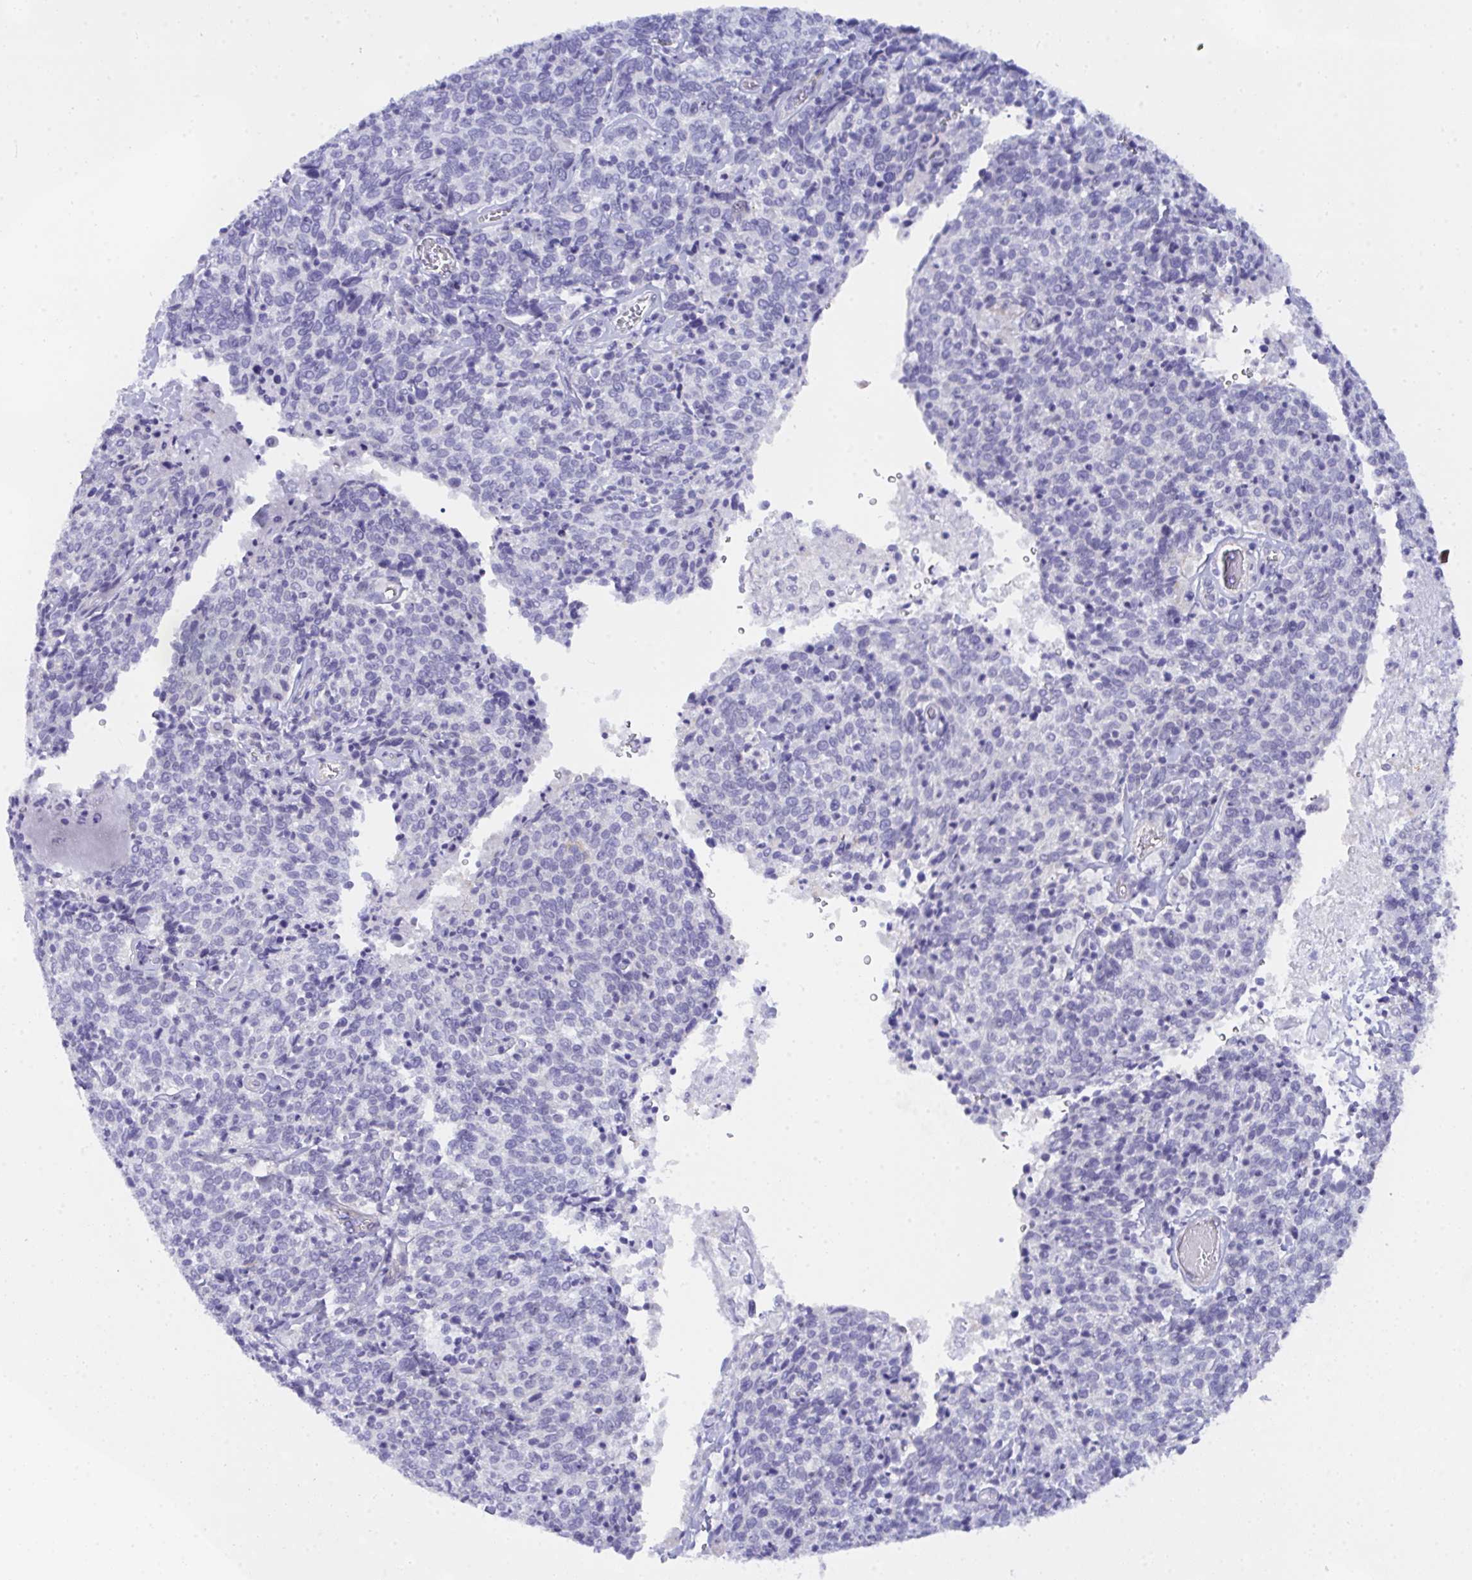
{"staining": {"intensity": "negative", "quantity": "none", "location": "none"}, "tissue": "cervical cancer", "cell_type": "Tumor cells", "image_type": "cancer", "snomed": [{"axis": "morphology", "description": "Normal tissue, NOS"}, {"axis": "morphology", "description": "Adenocarcinoma, NOS"}, {"axis": "topography", "description": "Cervix"}], "caption": "Immunohistochemistry (IHC) of adenocarcinoma (cervical) shows no positivity in tumor cells.", "gene": "NFXL1", "patient": {"sex": "female", "age": 44}}